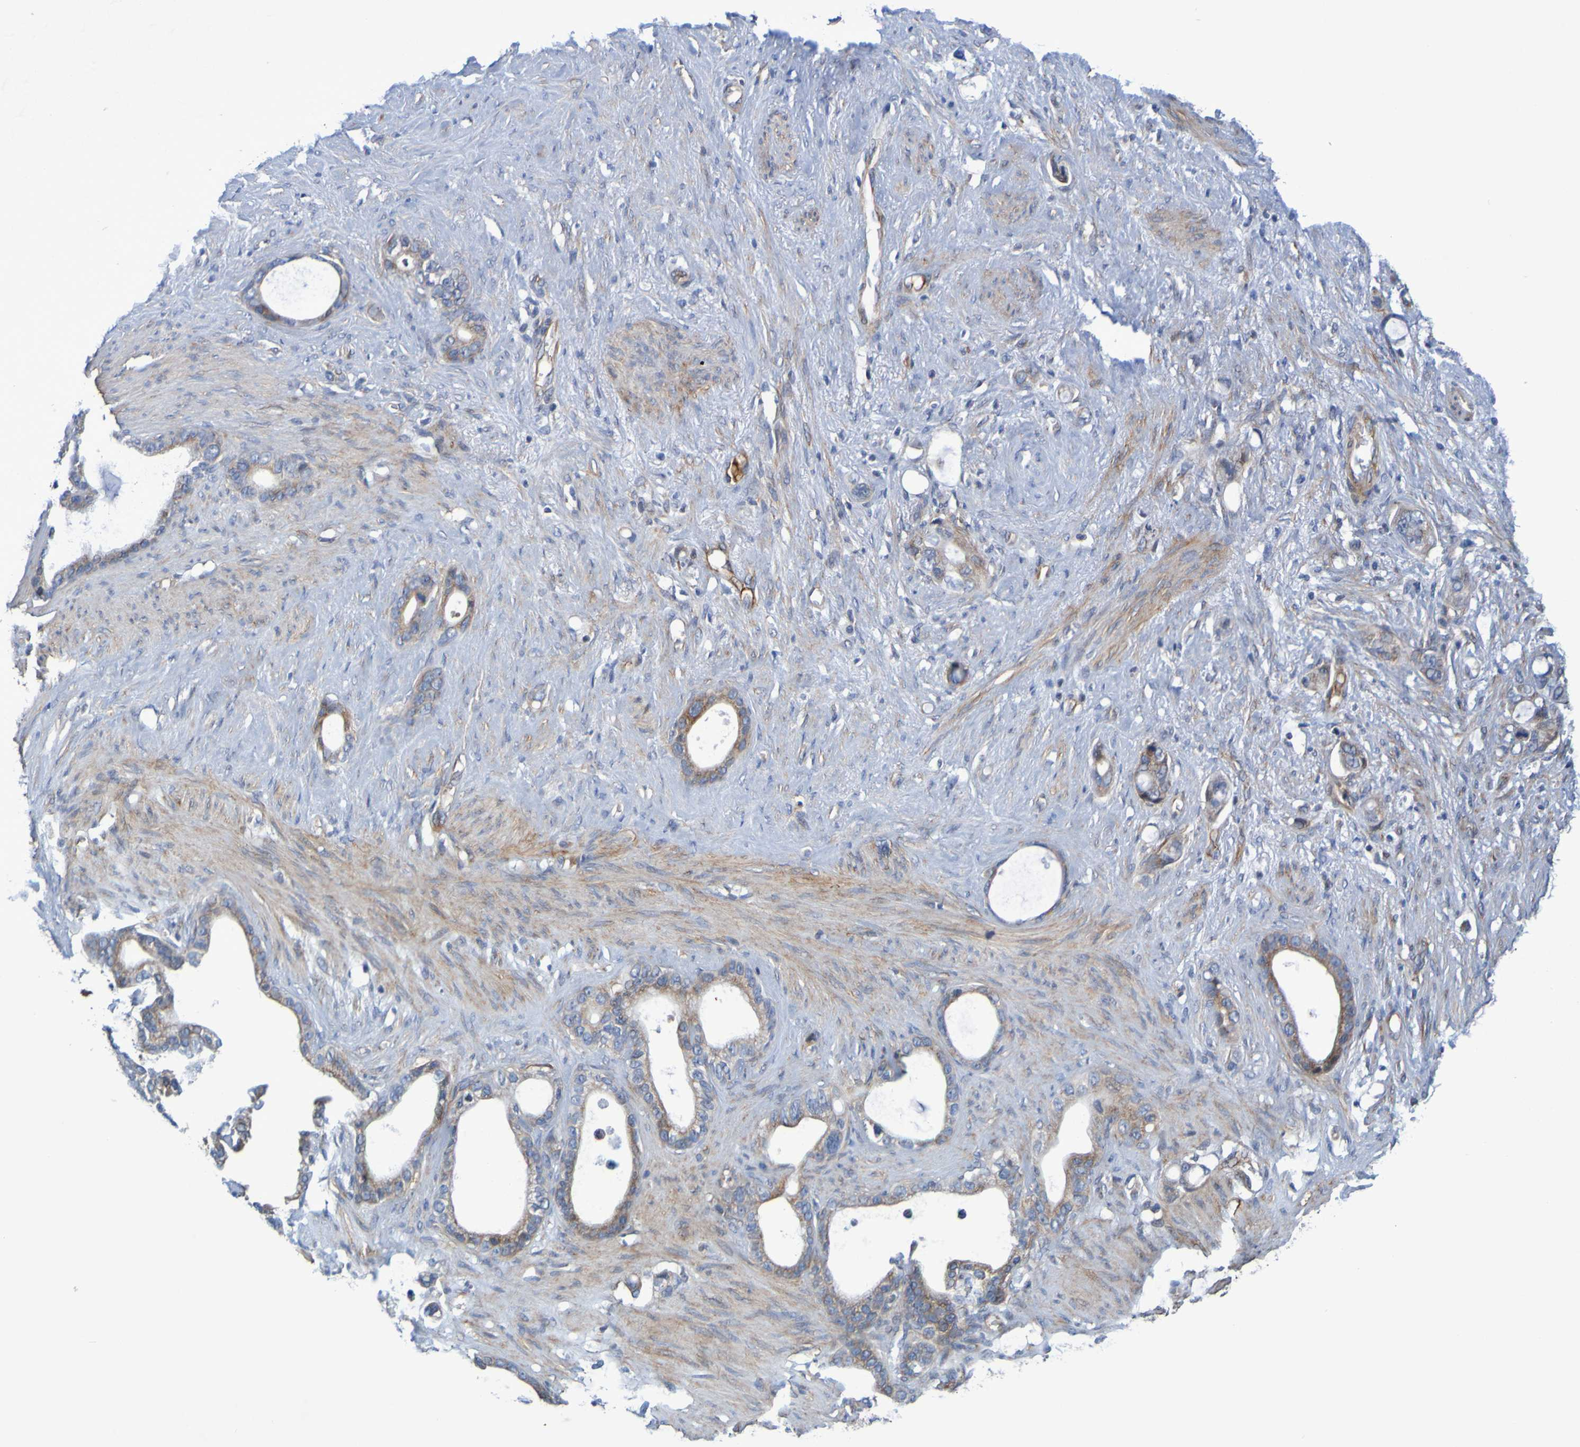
{"staining": {"intensity": "moderate", "quantity": ">75%", "location": "cytoplasmic/membranous"}, "tissue": "stomach cancer", "cell_type": "Tumor cells", "image_type": "cancer", "snomed": [{"axis": "morphology", "description": "Adenocarcinoma, NOS"}, {"axis": "topography", "description": "Stomach"}], "caption": "The histopathology image exhibits immunohistochemical staining of stomach cancer (adenocarcinoma). There is moderate cytoplasmic/membranous staining is appreciated in approximately >75% of tumor cells. The staining is performed using DAB (3,3'-diaminobenzidine) brown chromogen to label protein expression. The nuclei are counter-stained blue using hematoxylin.", "gene": "CCDC51", "patient": {"sex": "female", "age": 75}}